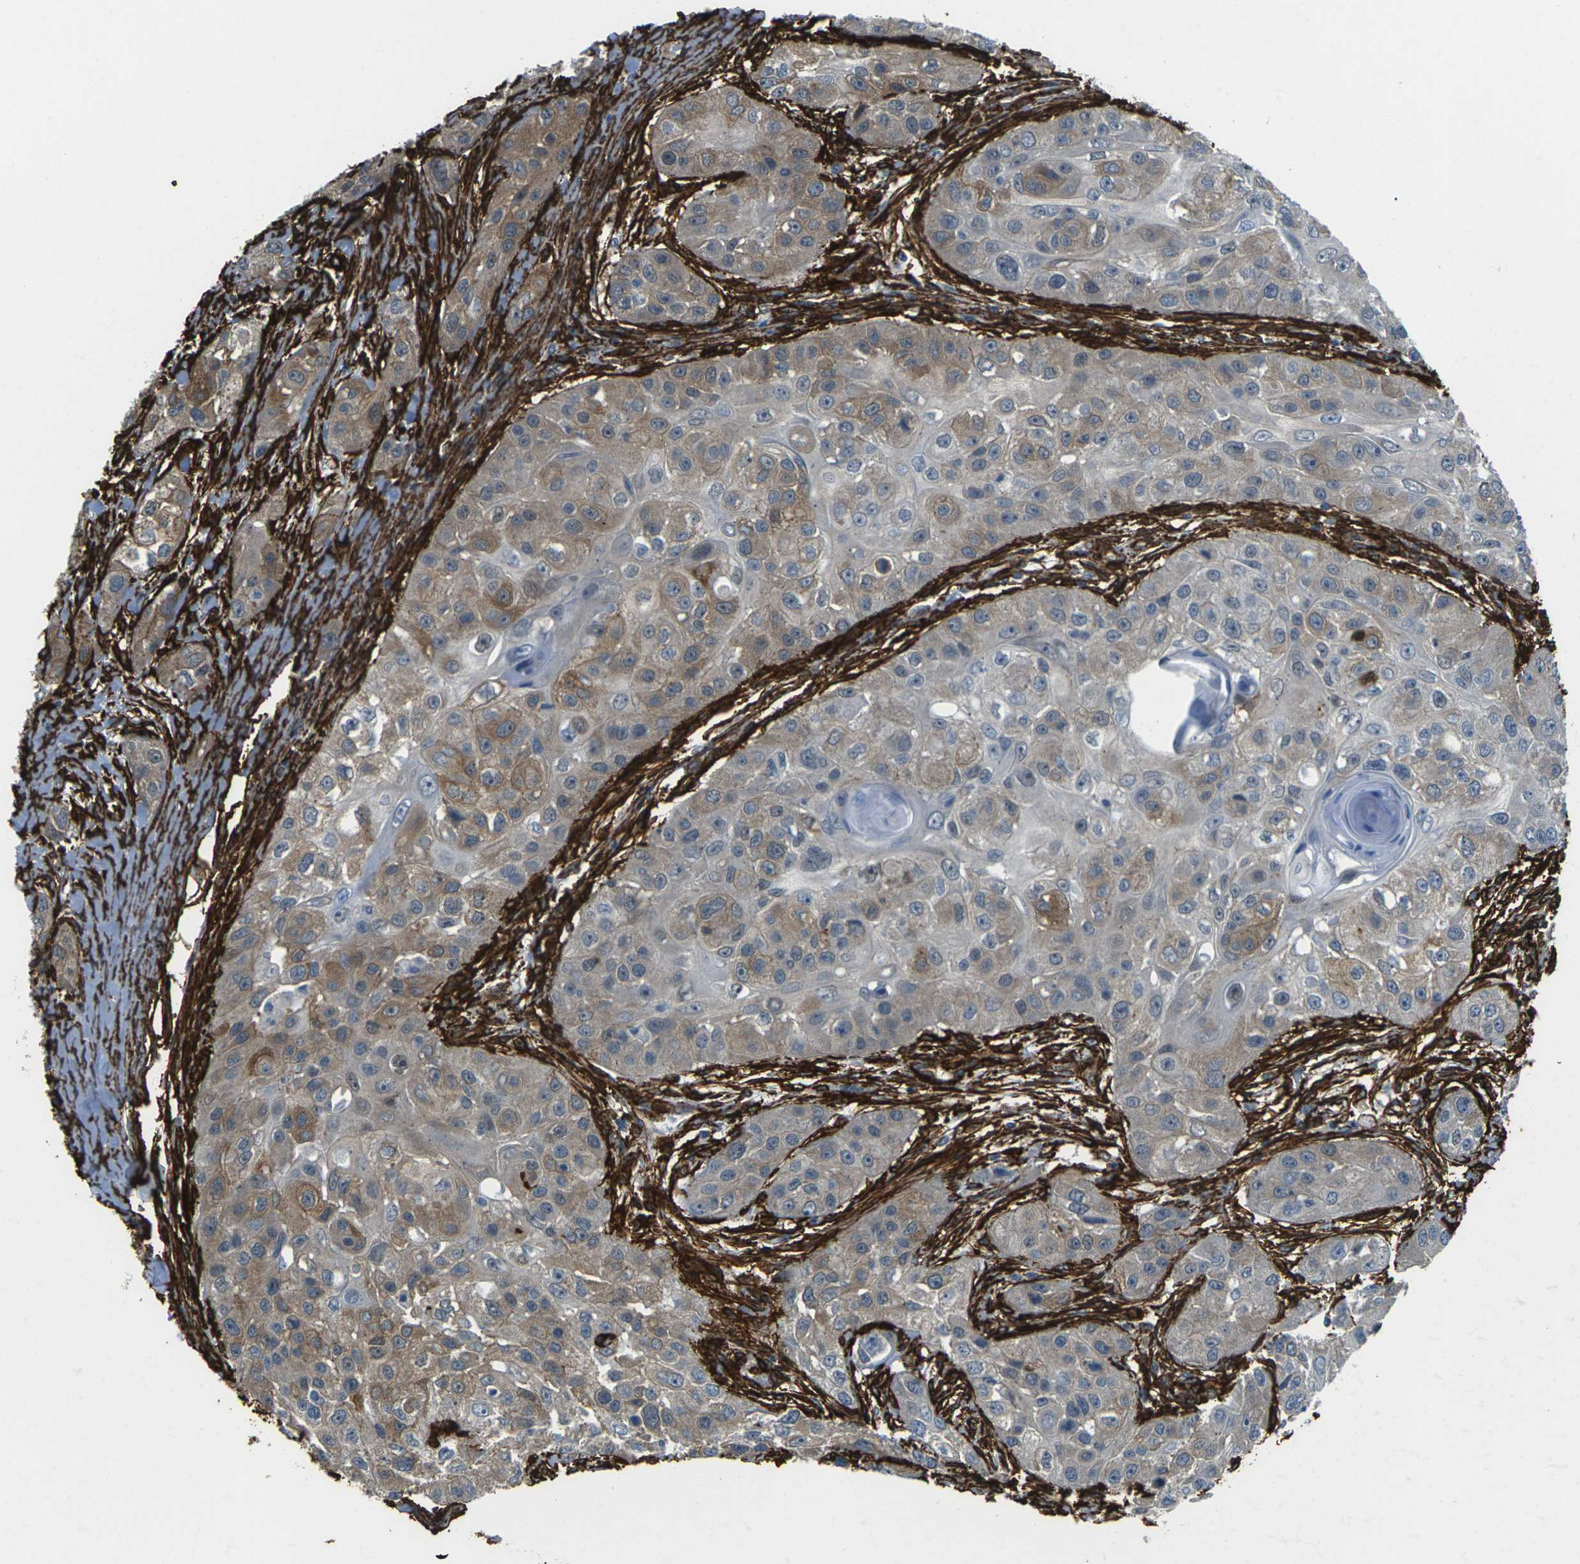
{"staining": {"intensity": "weak", "quantity": ">75%", "location": "cytoplasmic/membranous"}, "tissue": "head and neck cancer", "cell_type": "Tumor cells", "image_type": "cancer", "snomed": [{"axis": "morphology", "description": "Normal tissue, NOS"}, {"axis": "morphology", "description": "Squamous cell carcinoma, NOS"}, {"axis": "topography", "description": "Skeletal muscle"}, {"axis": "topography", "description": "Head-Neck"}], "caption": "High-magnification brightfield microscopy of squamous cell carcinoma (head and neck) stained with DAB (brown) and counterstained with hematoxylin (blue). tumor cells exhibit weak cytoplasmic/membranous expression is seen in about>75% of cells.", "gene": "GRAMD1C", "patient": {"sex": "male", "age": 51}}